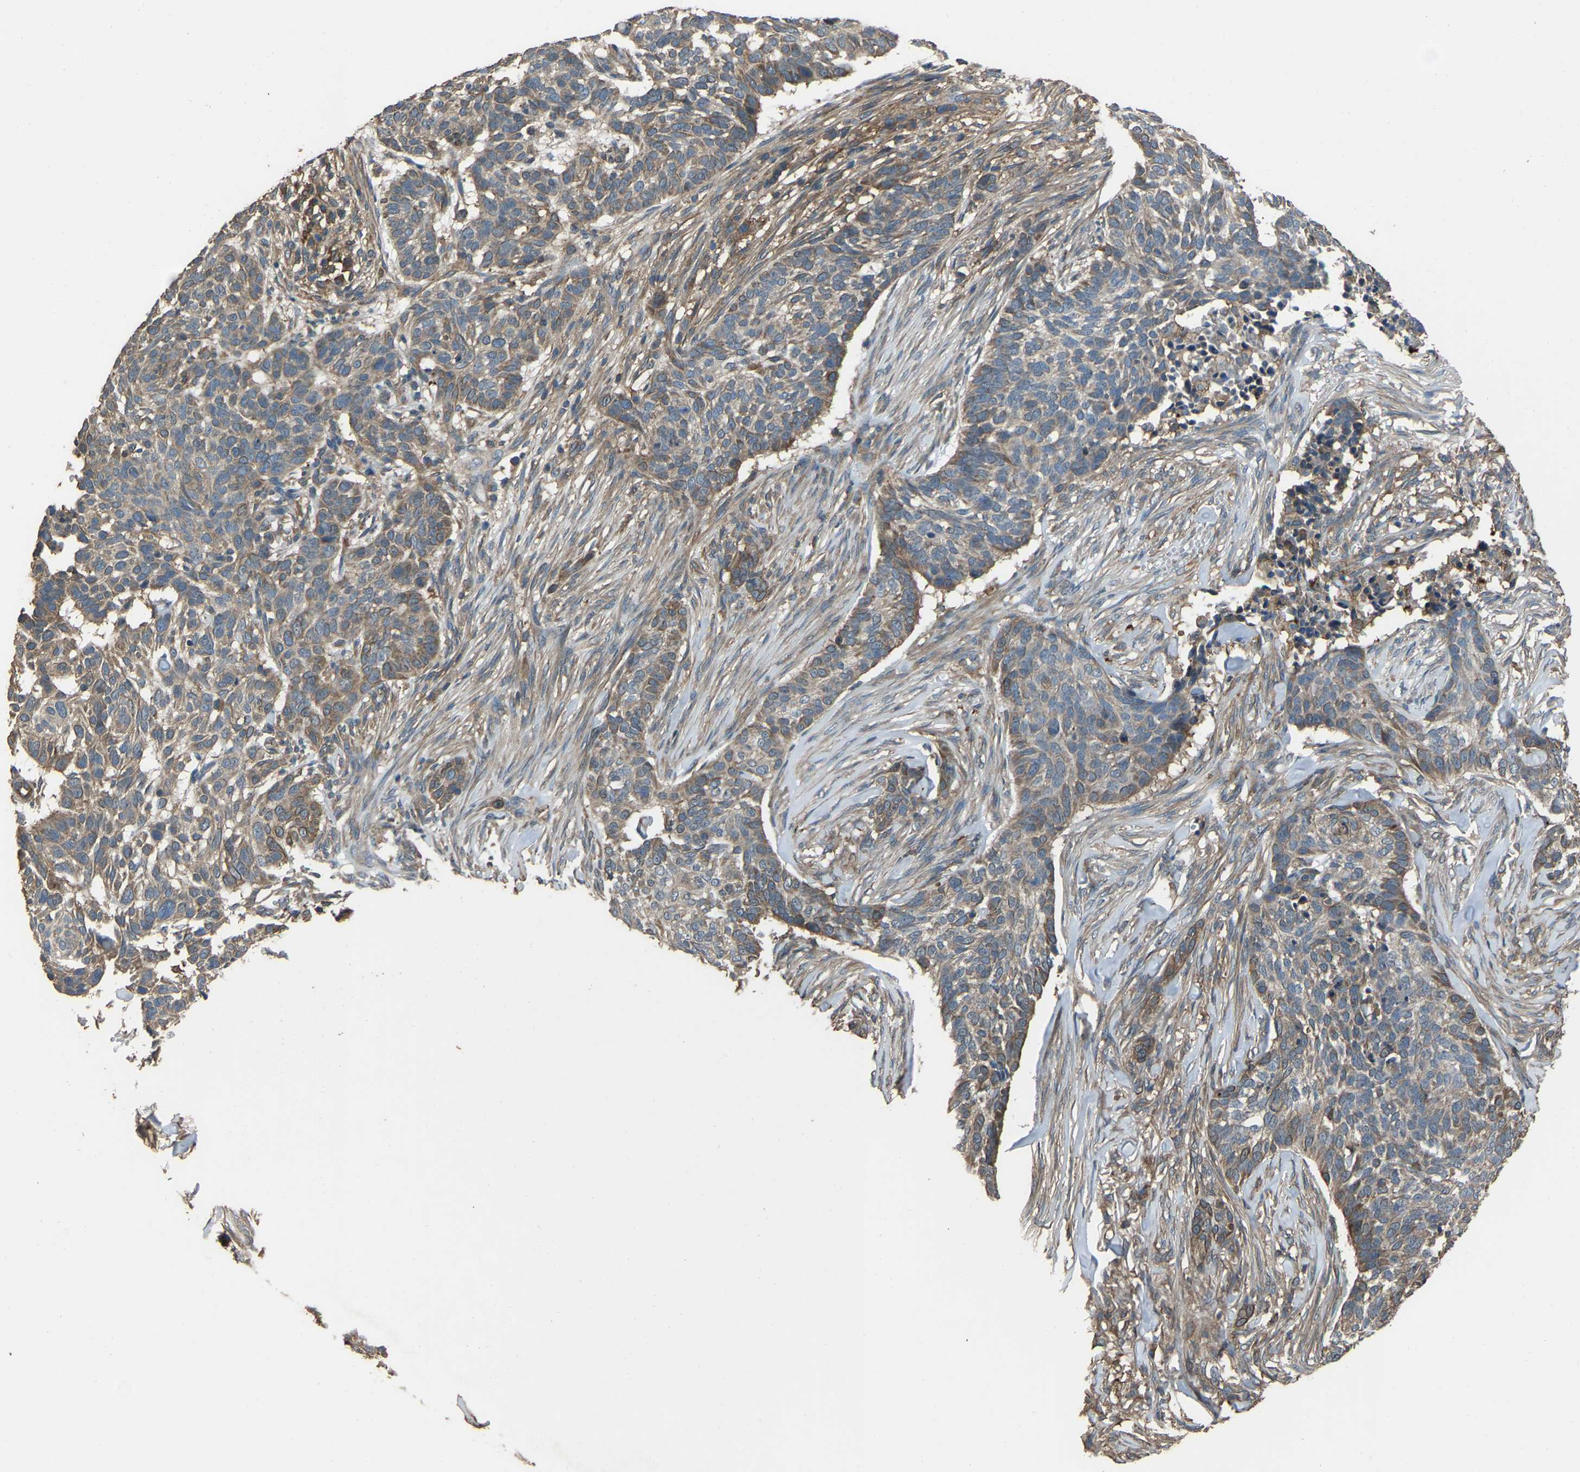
{"staining": {"intensity": "weak", "quantity": ">75%", "location": "cytoplasmic/membranous"}, "tissue": "skin cancer", "cell_type": "Tumor cells", "image_type": "cancer", "snomed": [{"axis": "morphology", "description": "Basal cell carcinoma"}, {"axis": "topography", "description": "Skin"}], "caption": "IHC (DAB) staining of human skin cancer demonstrates weak cytoplasmic/membranous protein positivity in approximately >75% of tumor cells. (DAB (3,3'-diaminobenzidine) IHC with brightfield microscopy, high magnification).", "gene": "SLC4A2", "patient": {"sex": "male", "age": 85}}